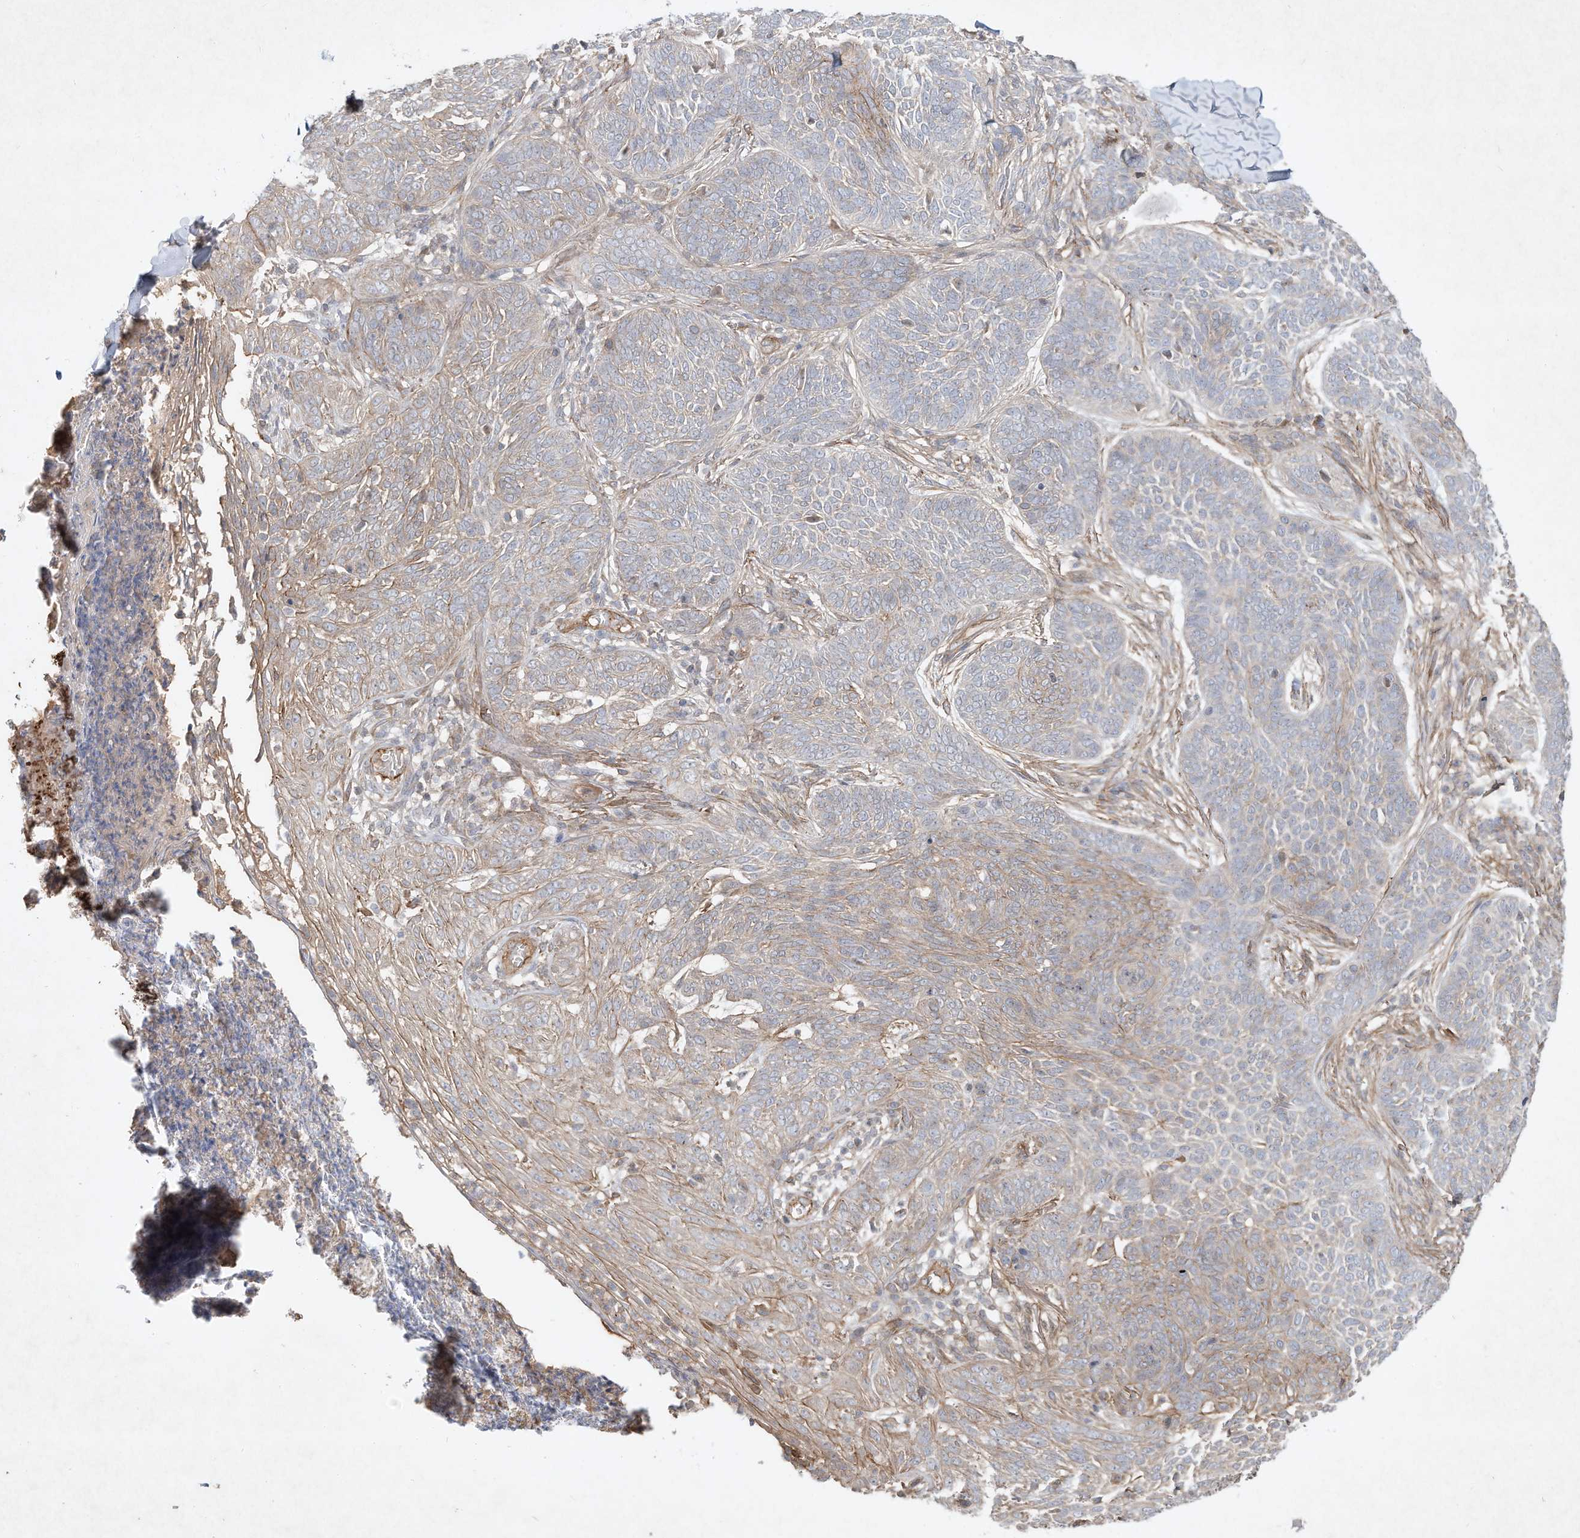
{"staining": {"intensity": "weak", "quantity": "25%-75%", "location": "cytoplasmic/membranous"}, "tissue": "skin cancer", "cell_type": "Tumor cells", "image_type": "cancer", "snomed": [{"axis": "morphology", "description": "Basal cell carcinoma"}, {"axis": "topography", "description": "Skin"}], "caption": "Protein analysis of skin basal cell carcinoma tissue demonstrates weak cytoplasmic/membranous staining in about 25%-75% of tumor cells.", "gene": "HTR5A", "patient": {"sex": "male", "age": 85}}